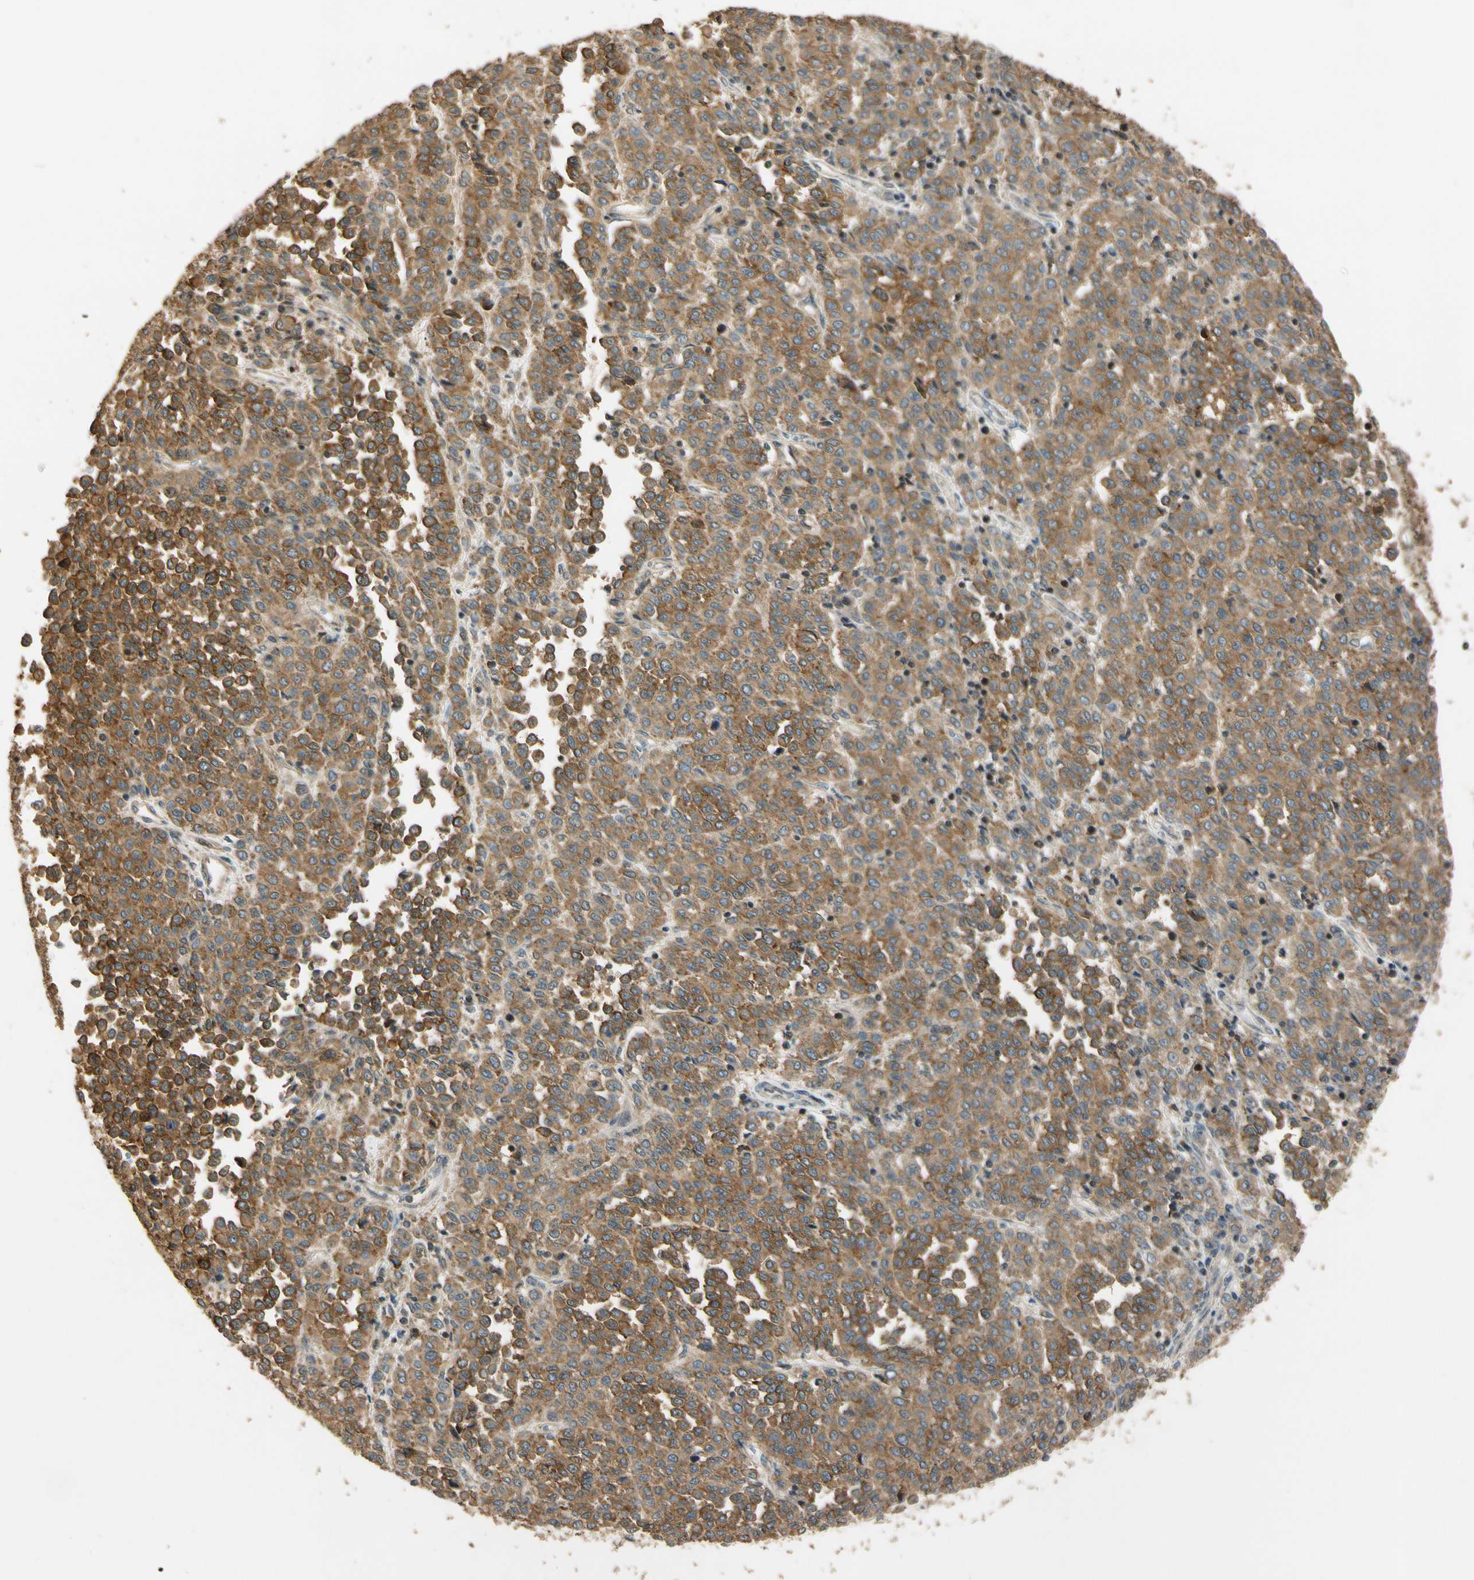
{"staining": {"intensity": "moderate", "quantity": ">75%", "location": "cytoplasmic/membranous"}, "tissue": "melanoma", "cell_type": "Tumor cells", "image_type": "cancer", "snomed": [{"axis": "morphology", "description": "Malignant melanoma, Metastatic site"}, {"axis": "topography", "description": "Pancreas"}], "caption": "Human melanoma stained with a protein marker shows moderate staining in tumor cells.", "gene": "LAMTOR1", "patient": {"sex": "female", "age": 30}}